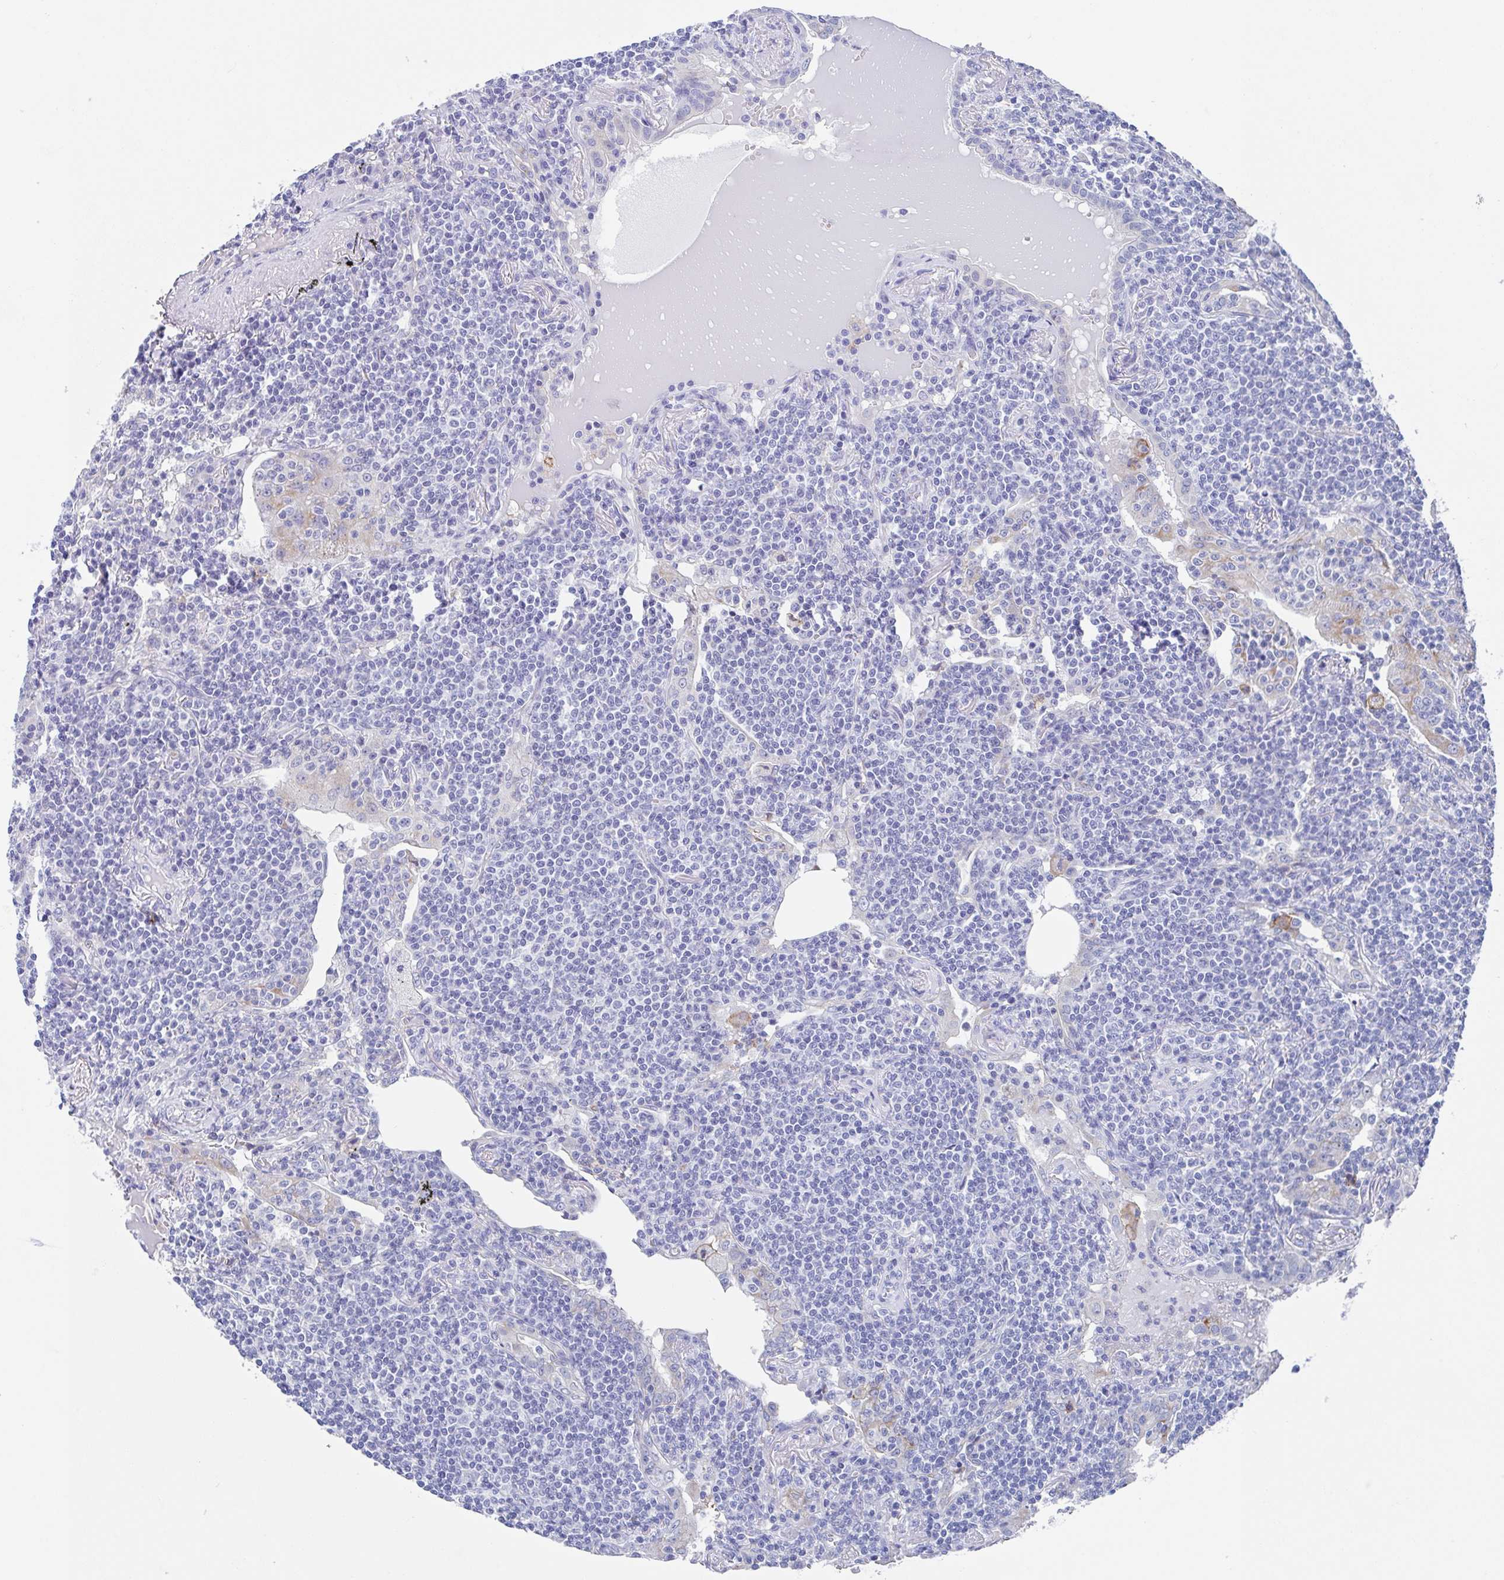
{"staining": {"intensity": "negative", "quantity": "none", "location": "none"}, "tissue": "lymphoma", "cell_type": "Tumor cells", "image_type": "cancer", "snomed": [{"axis": "morphology", "description": "Malignant lymphoma, non-Hodgkin's type, Low grade"}, {"axis": "topography", "description": "Lung"}], "caption": "Histopathology image shows no protein staining in tumor cells of lymphoma tissue. (DAB immunohistochemistry (IHC) with hematoxylin counter stain).", "gene": "FCGR3A", "patient": {"sex": "female", "age": 71}}